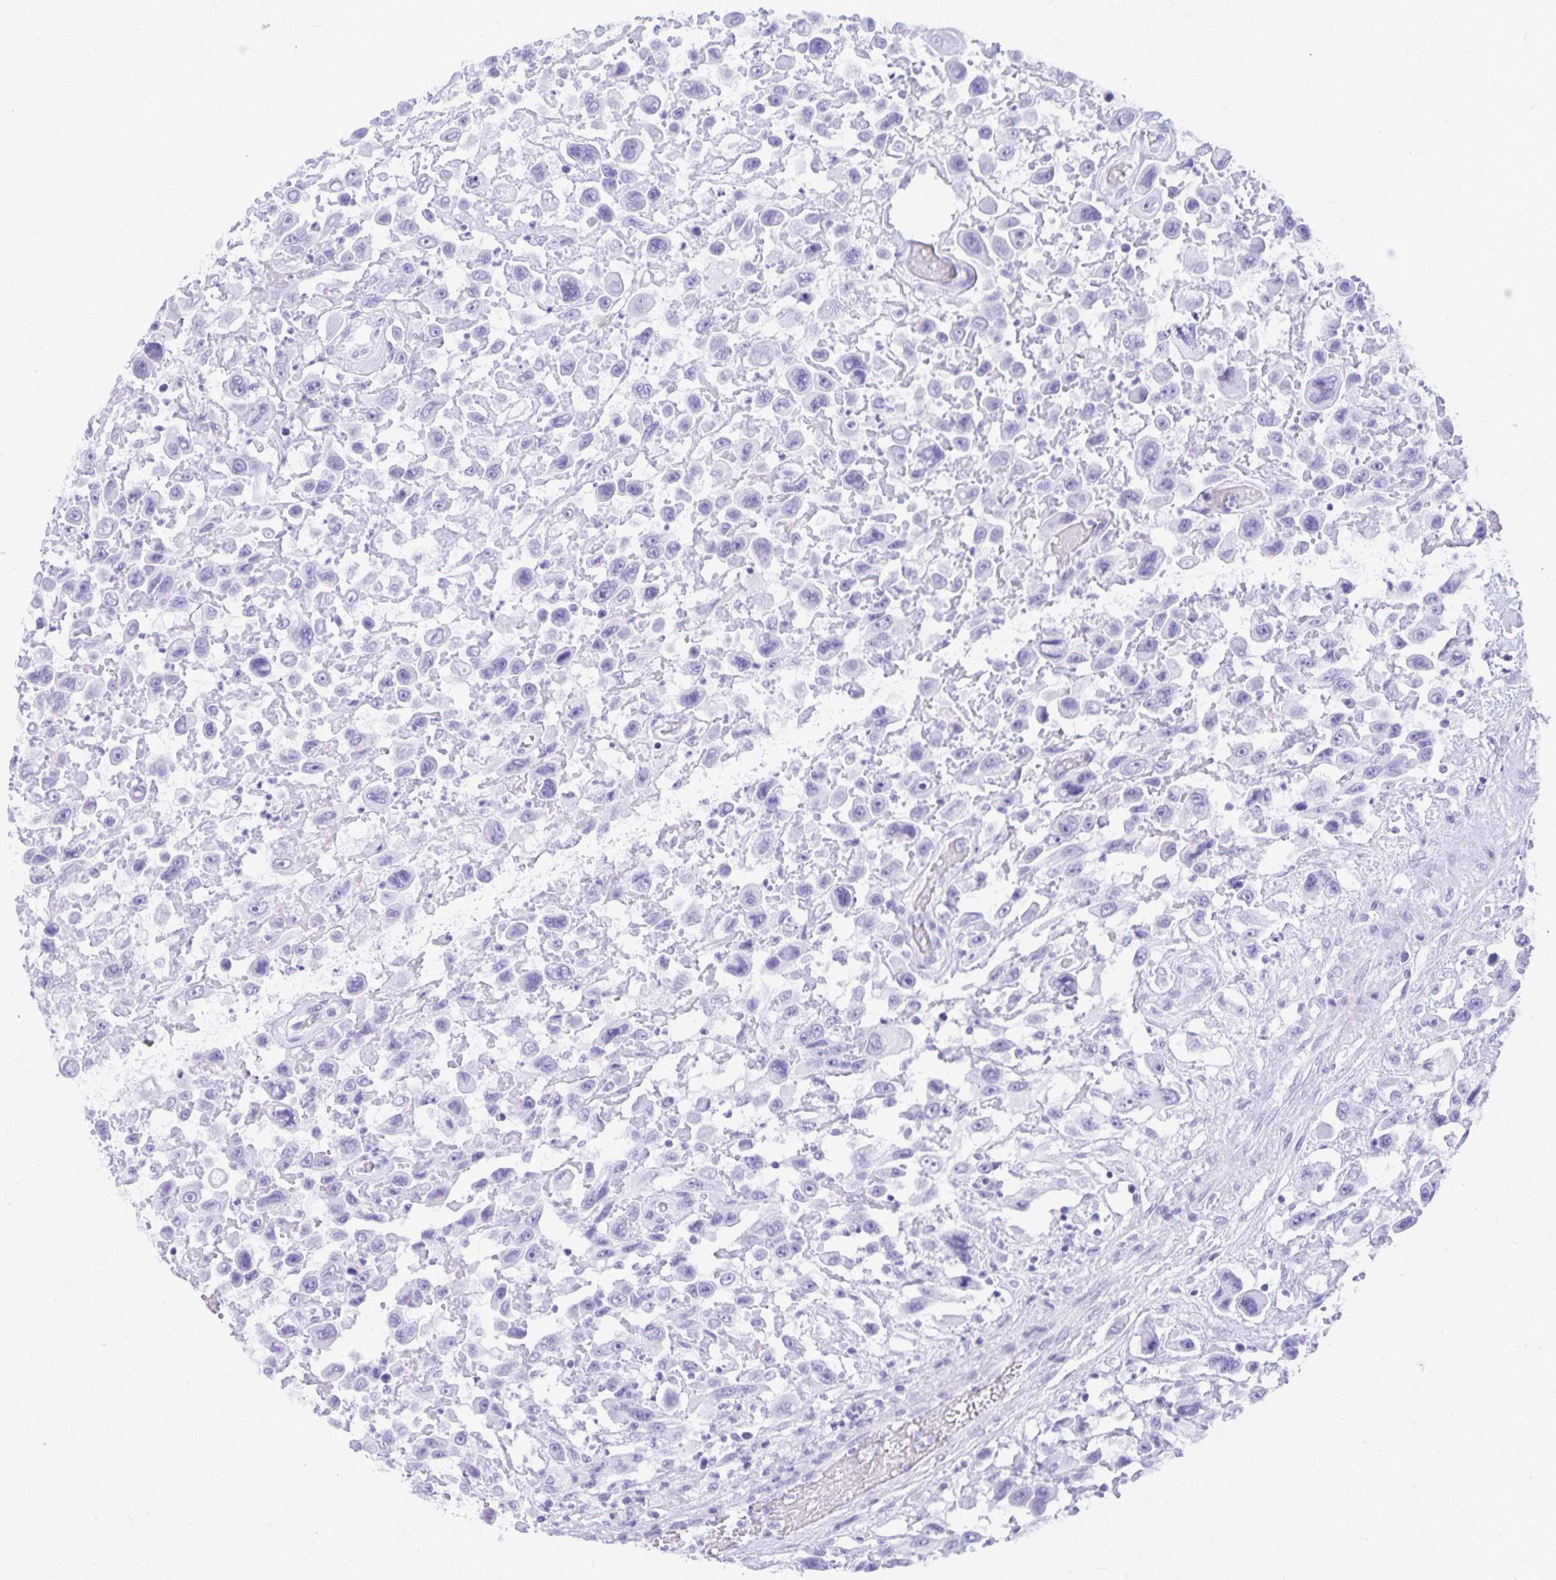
{"staining": {"intensity": "negative", "quantity": "none", "location": "none"}, "tissue": "urothelial cancer", "cell_type": "Tumor cells", "image_type": "cancer", "snomed": [{"axis": "morphology", "description": "Urothelial carcinoma, High grade"}, {"axis": "topography", "description": "Urinary bladder"}], "caption": "This is a histopathology image of immunohistochemistry staining of high-grade urothelial carcinoma, which shows no positivity in tumor cells. The staining was performed using DAB to visualize the protein expression in brown, while the nuclei were stained in blue with hematoxylin (Magnification: 20x).", "gene": "DEFA5", "patient": {"sex": "male", "age": 53}}